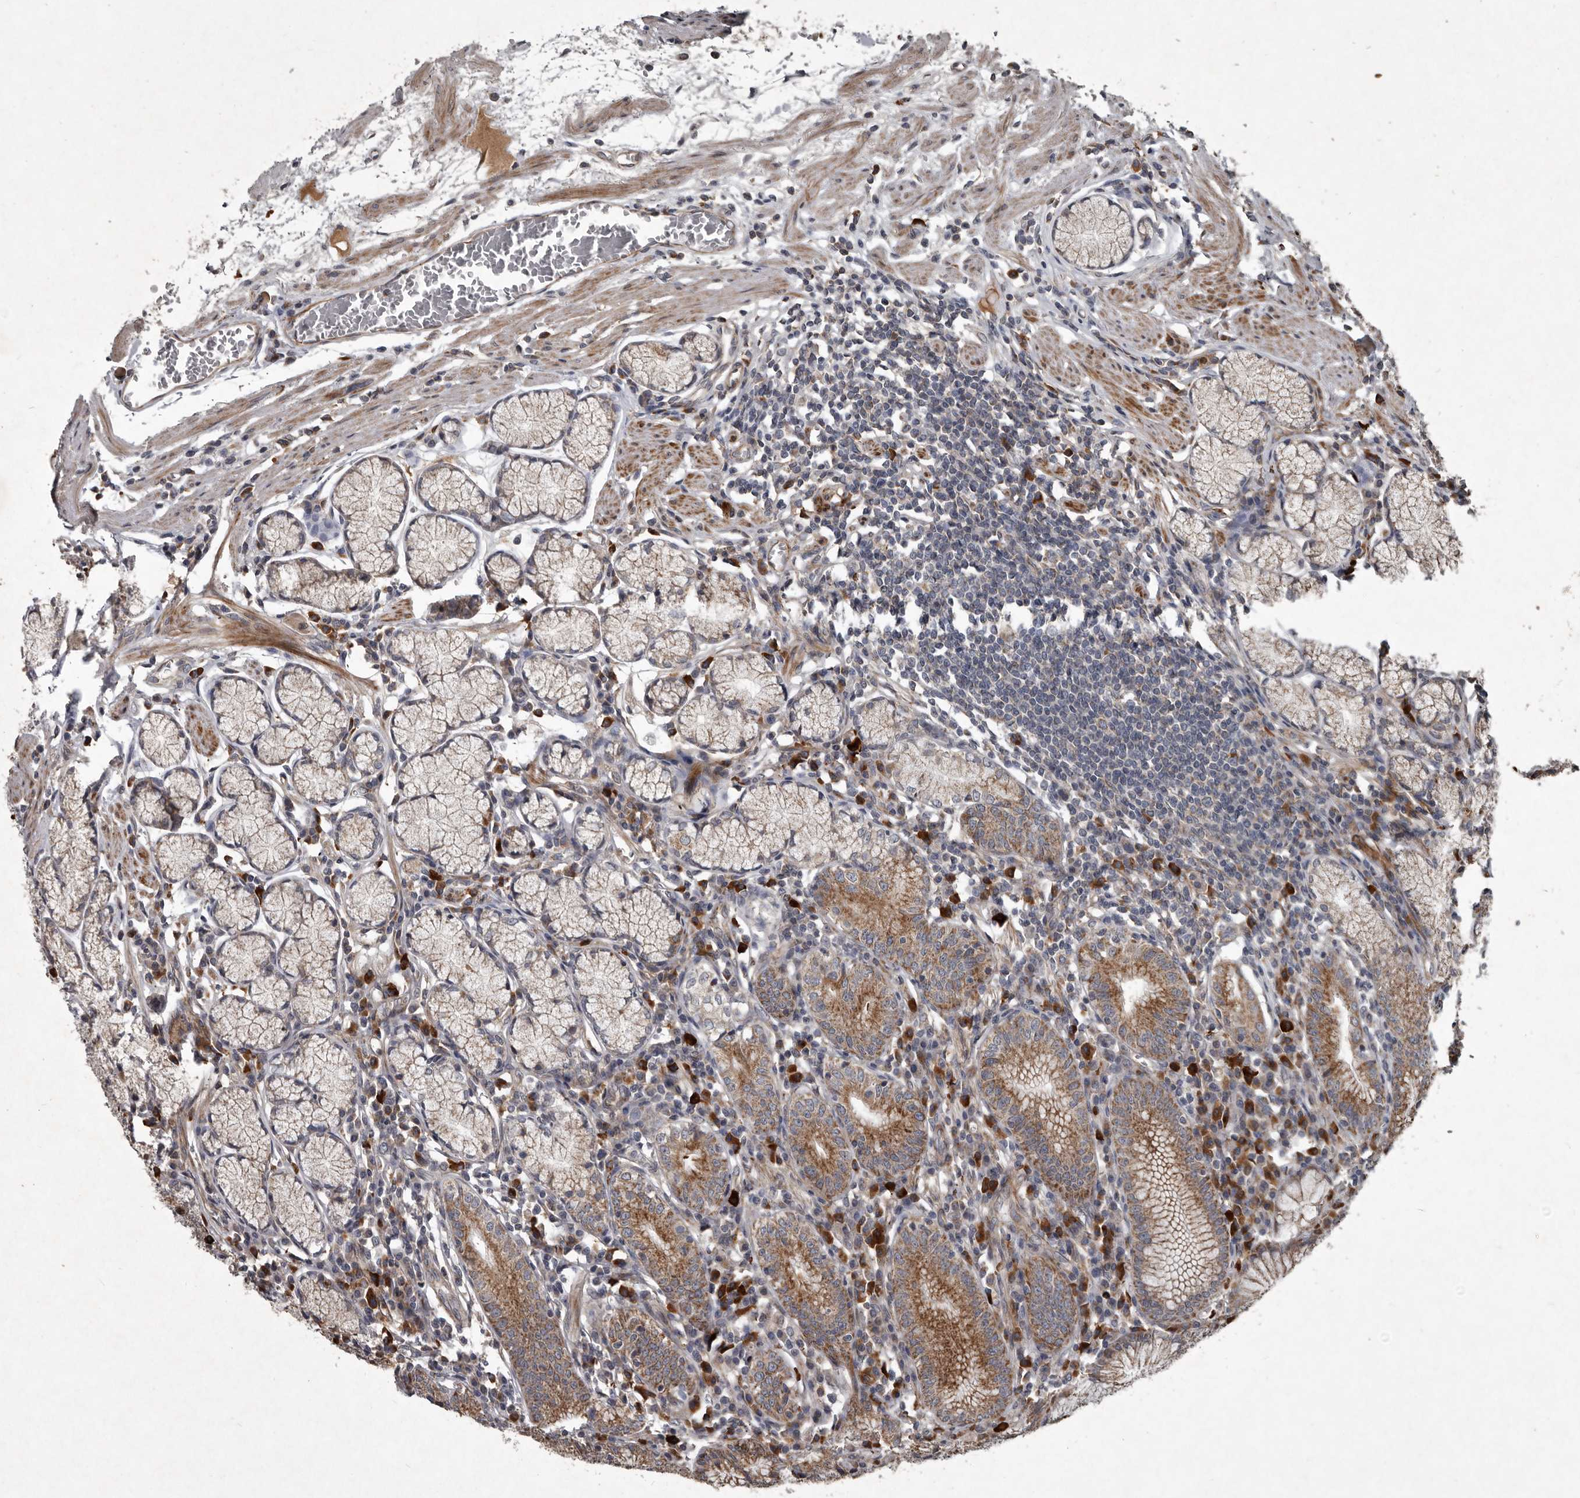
{"staining": {"intensity": "moderate", "quantity": ">75%", "location": "cytoplasmic/membranous"}, "tissue": "stomach", "cell_type": "Glandular cells", "image_type": "normal", "snomed": [{"axis": "morphology", "description": "Normal tissue, NOS"}, {"axis": "topography", "description": "Stomach"}], "caption": "This micrograph reveals IHC staining of unremarkable stomach, with medium moderate cytoplasmic/membranous expression in about >75% of glandular cells.", "gene": "MRPS15", "patient": {"sex": "male", "age": 55}}